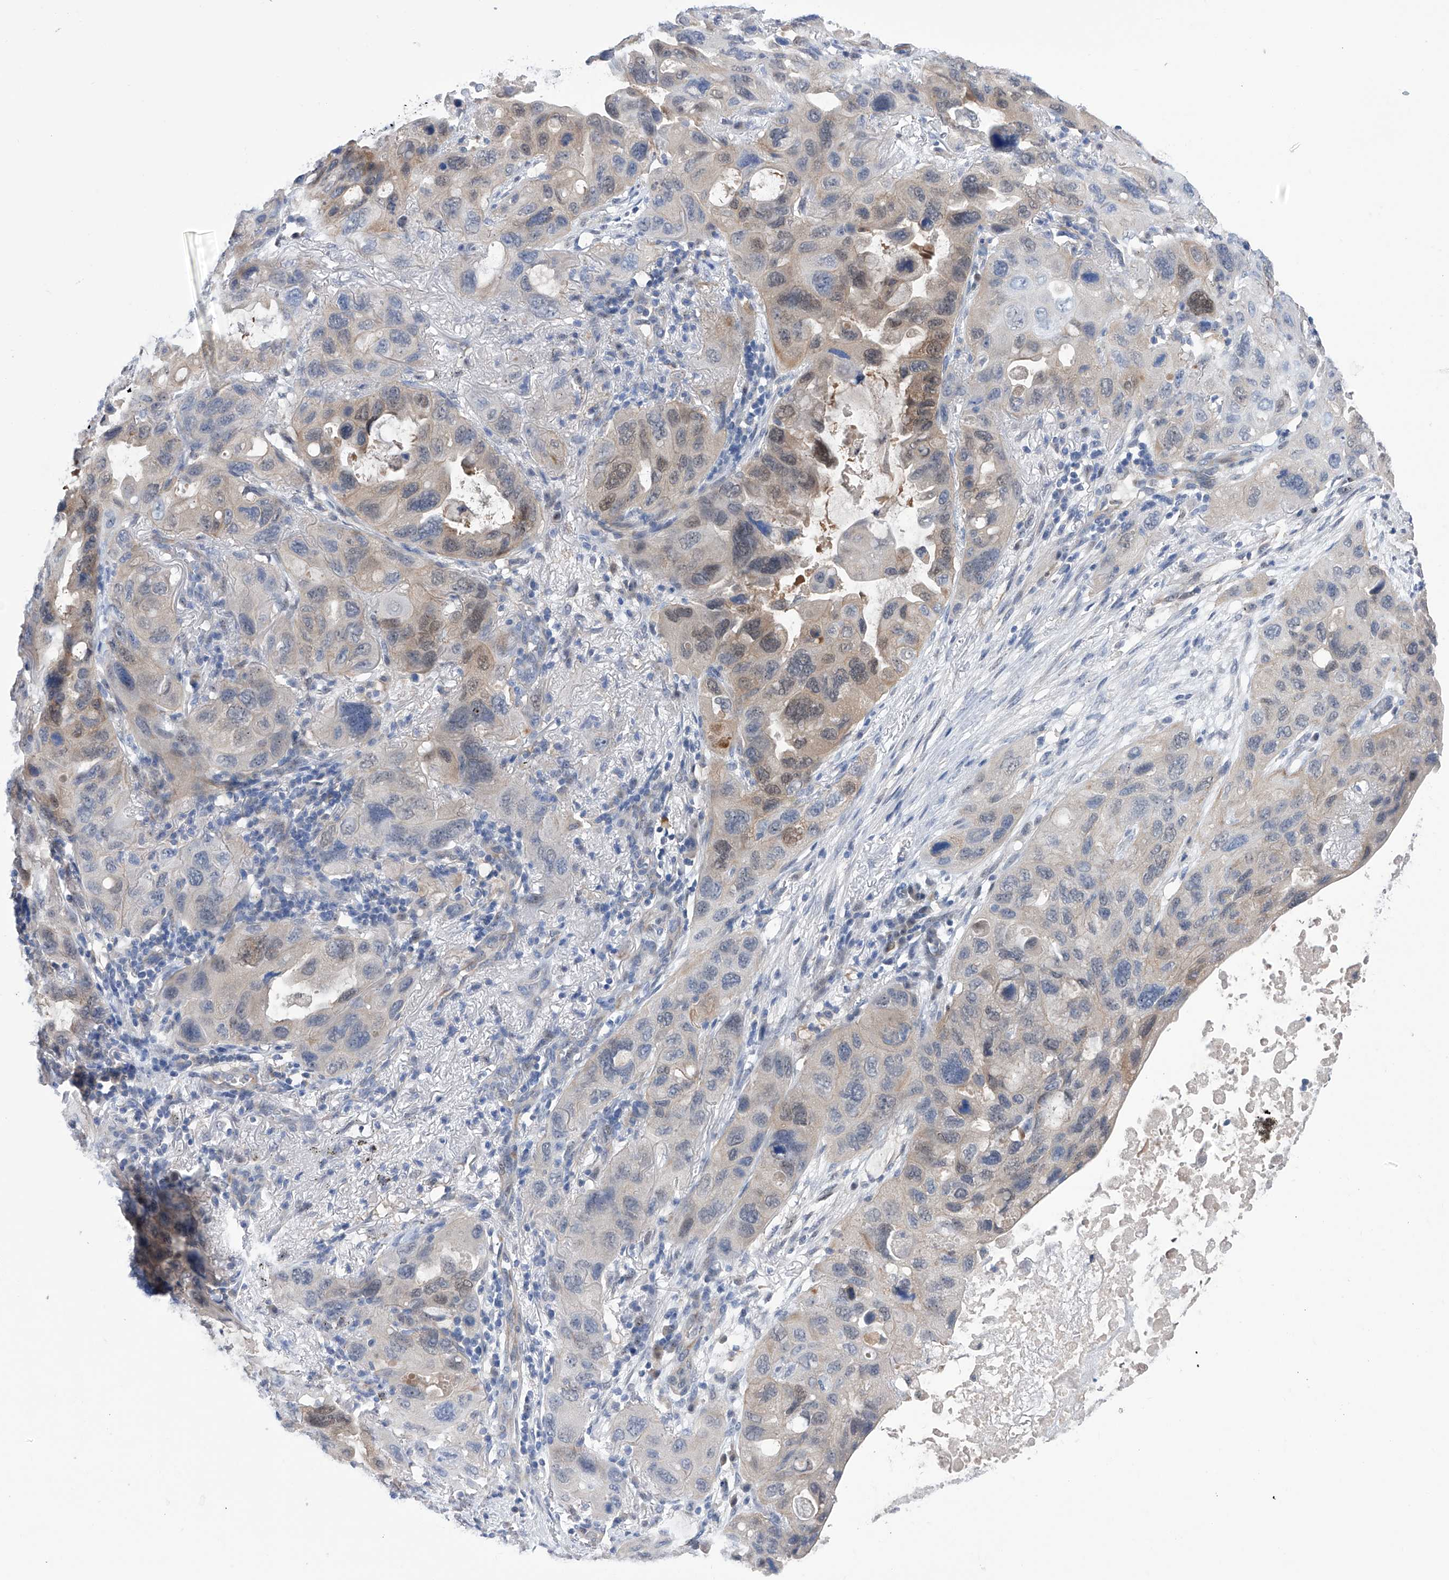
{"staining": {"intensity": "weak", "quantity": "25%-75%", "location": "cytoplasmic/membranous,nuclear"}, "tissue": "lung cancer", "cell_type": "Tumor cells", "image_type": "cancer", "snomed": [{"axis": "morphology", "description": "Squamous cell carcinoma, NOS"}, {"axis": "topography", "description": "Lung"}], "caption": "A high-resolution photomicrograph shows IHC staining of lung squamous cell carcinoma, which shows weak cytoplasmic/membranous and nuclear expression in about 25%-75% of tumor cells.", "gene": "PGM3", "patient": {"sex": "female", "age": 73}}